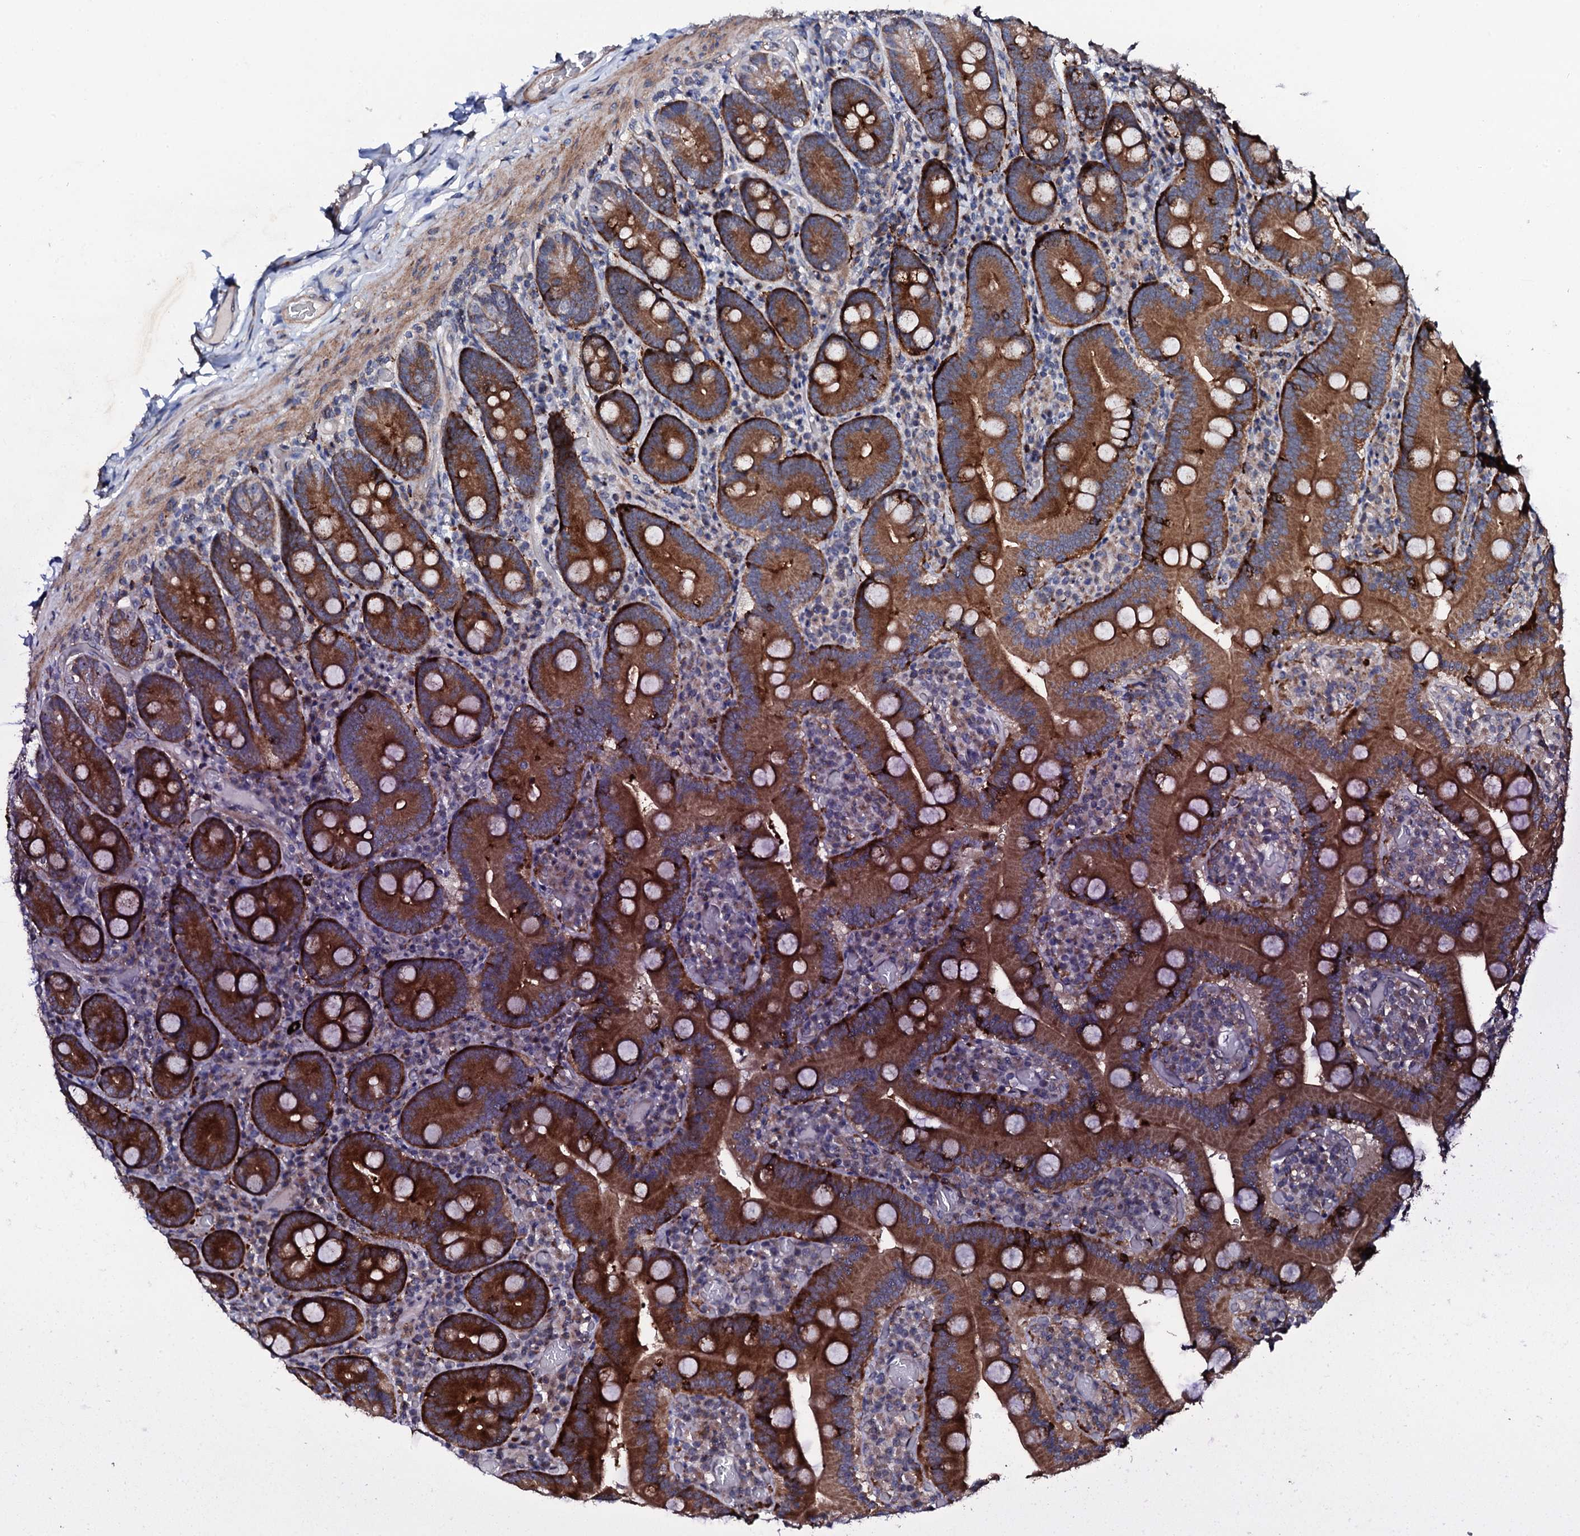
{"staining": {"intensity": "strong", "quantity": ">75%", "location": "cytoplasmic/membranous"}, "tissue": "duodenum", "cell_type": "Glandular cells", "image_type": "normal", "snomed": [{"axis": "morphology", "description": "Normal tissue, NOS"}, {"axis": "topography", "description": "Duodenum"}], "caption": "Duodenum stained with DAB (3,3'-diaminobenzidine) IHC displays high levels of strong cytoplasmic/membranous staining in approximately >75% of glandular cells. The staining is performed using DAB brown chromogen to label protein expression. The nuclei are counter-stained blue using hematoxylin.", "gene": "GTPBP4", "patient": {"sex": "female", "age": 62}}